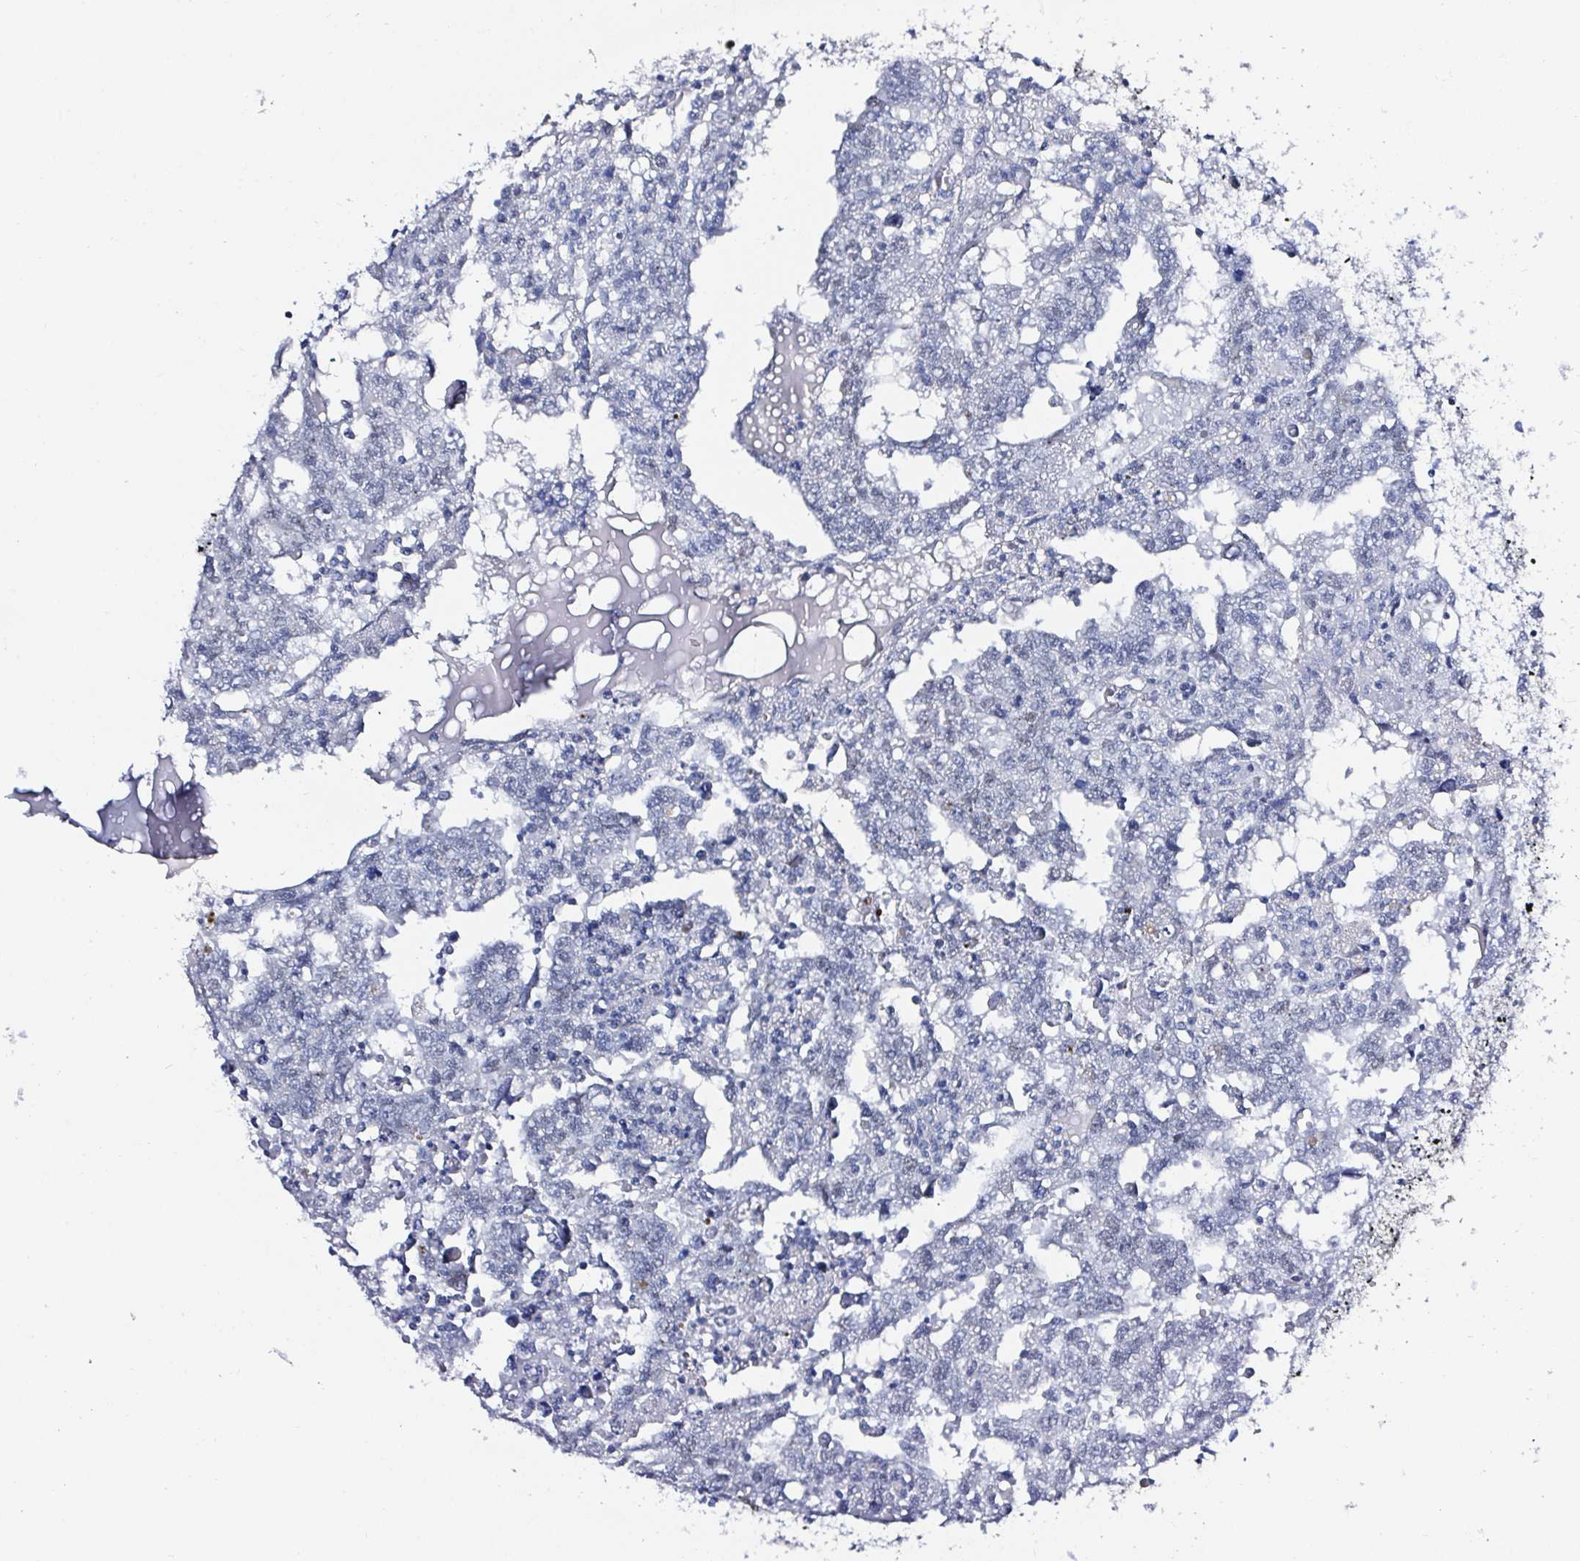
{"staining": {"intensity": "negative", "quantity": "none", "location": "none"}, "tissue": "testis cancer", "cell_type": "Tumor cells", "image_type": "cancer", "snomed": [{"axis": "morphology", "description": "Carcinoma, Embryonal, NOS"}, {"axis": "topography", "description": "Testis"}], "caption": "A micrograph of testis embryonal carcinoma stained for a protein displays no brown staining in tumor cells.", "gene": "OR10K1", "patient": {"sex": "male", "age": 22}}